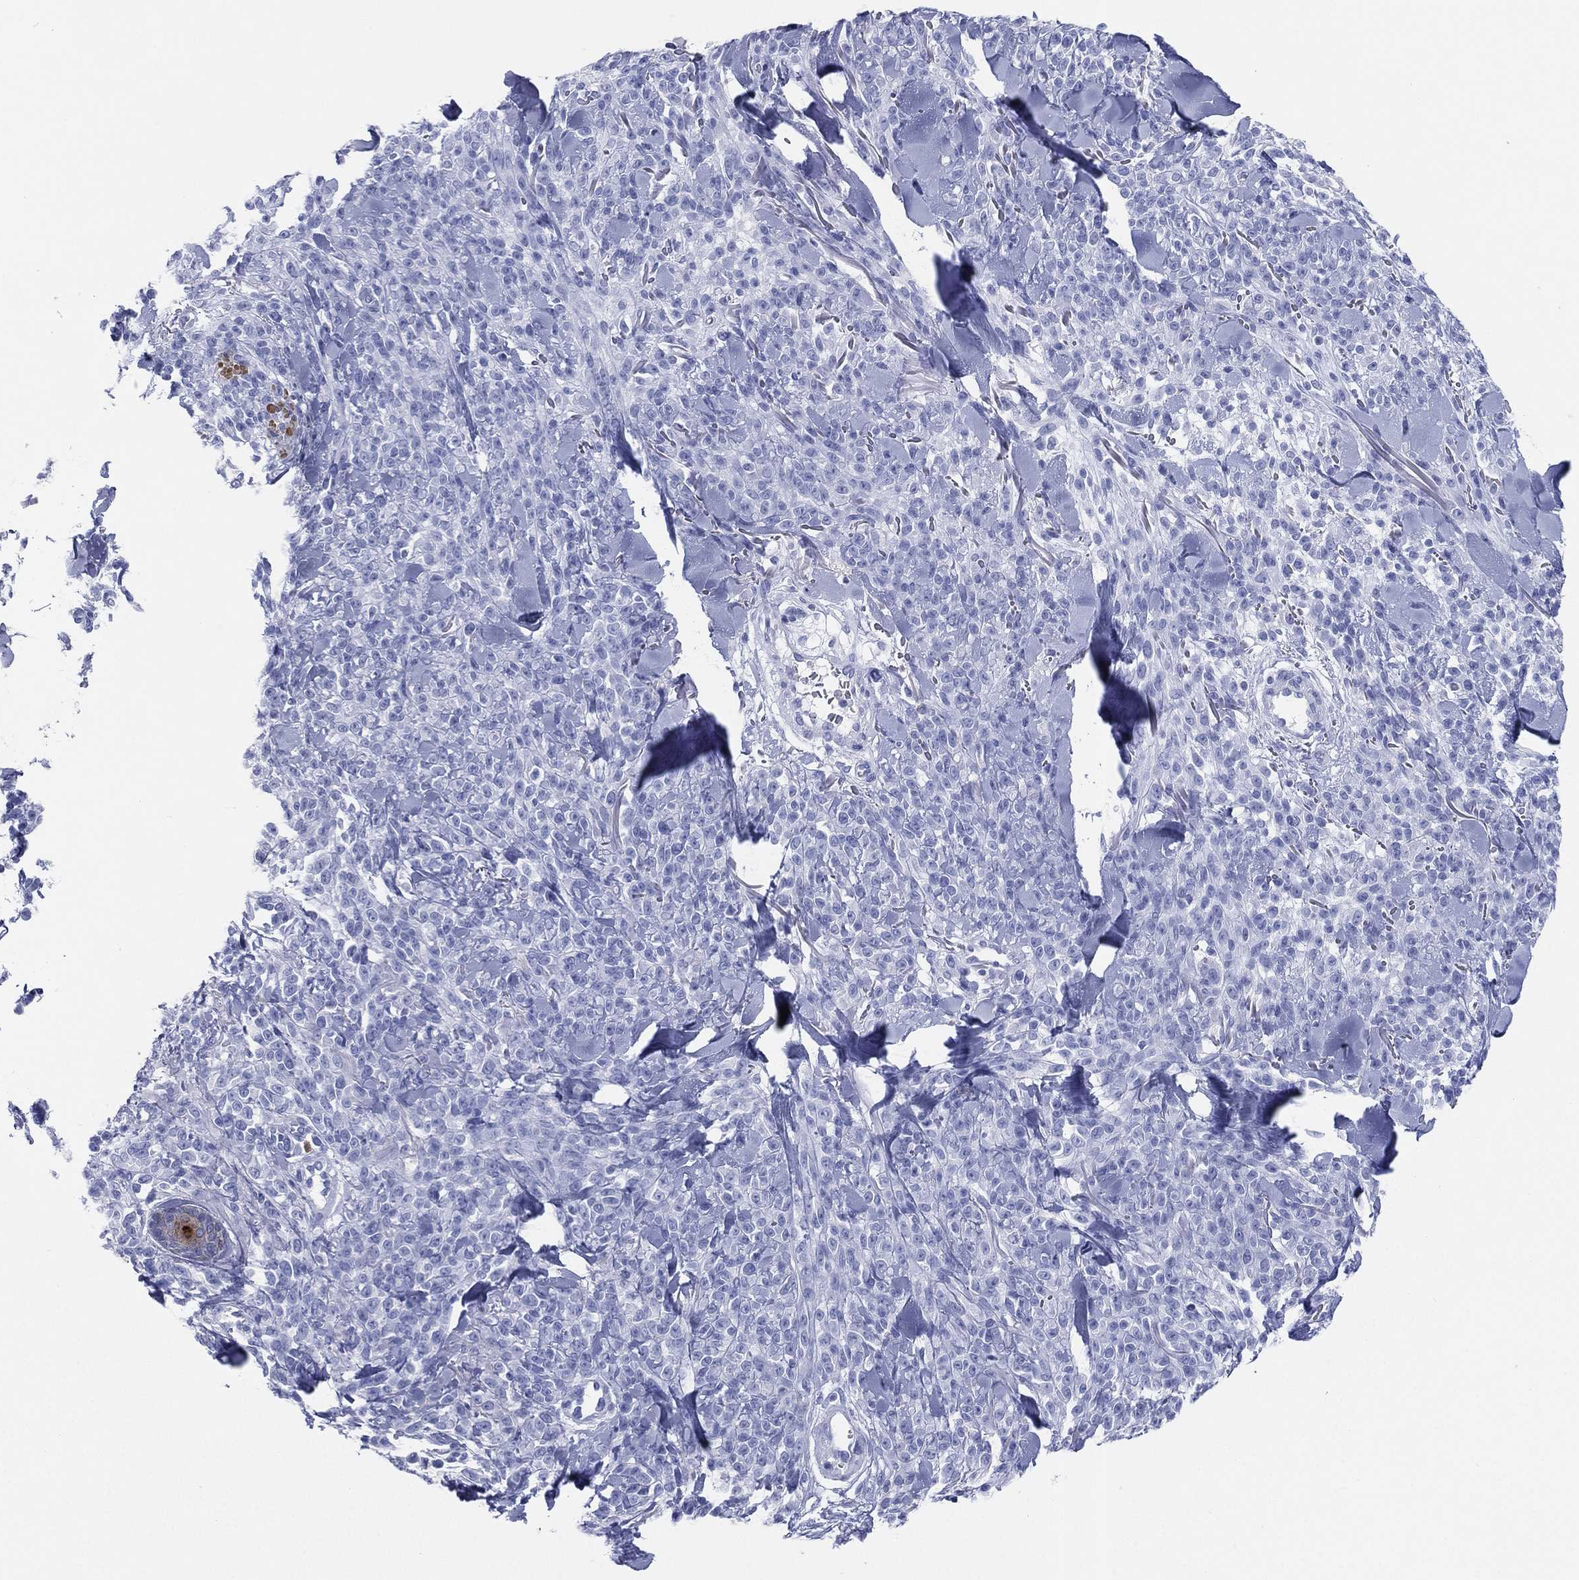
{"staining": {"intensity": "negative", "quantity": "none", "location": "none"}, "tissue": "melanoma", "cell_type": "Tumor cells", "image_type": "cancer", "snomed": [{"axis": "morphology", "description": "Malignant melanoma, NOS"}, {"axis": "topography", "description": "Skin"}, {"axis": "topography", "description": "Skin of trunk"}], "caption": "Tumor cells show no significant protein positivity in melanoma. Nuclei are stained in blue.", "gene": "CD79A", "patient": {"sex": "male", "age": 74}}